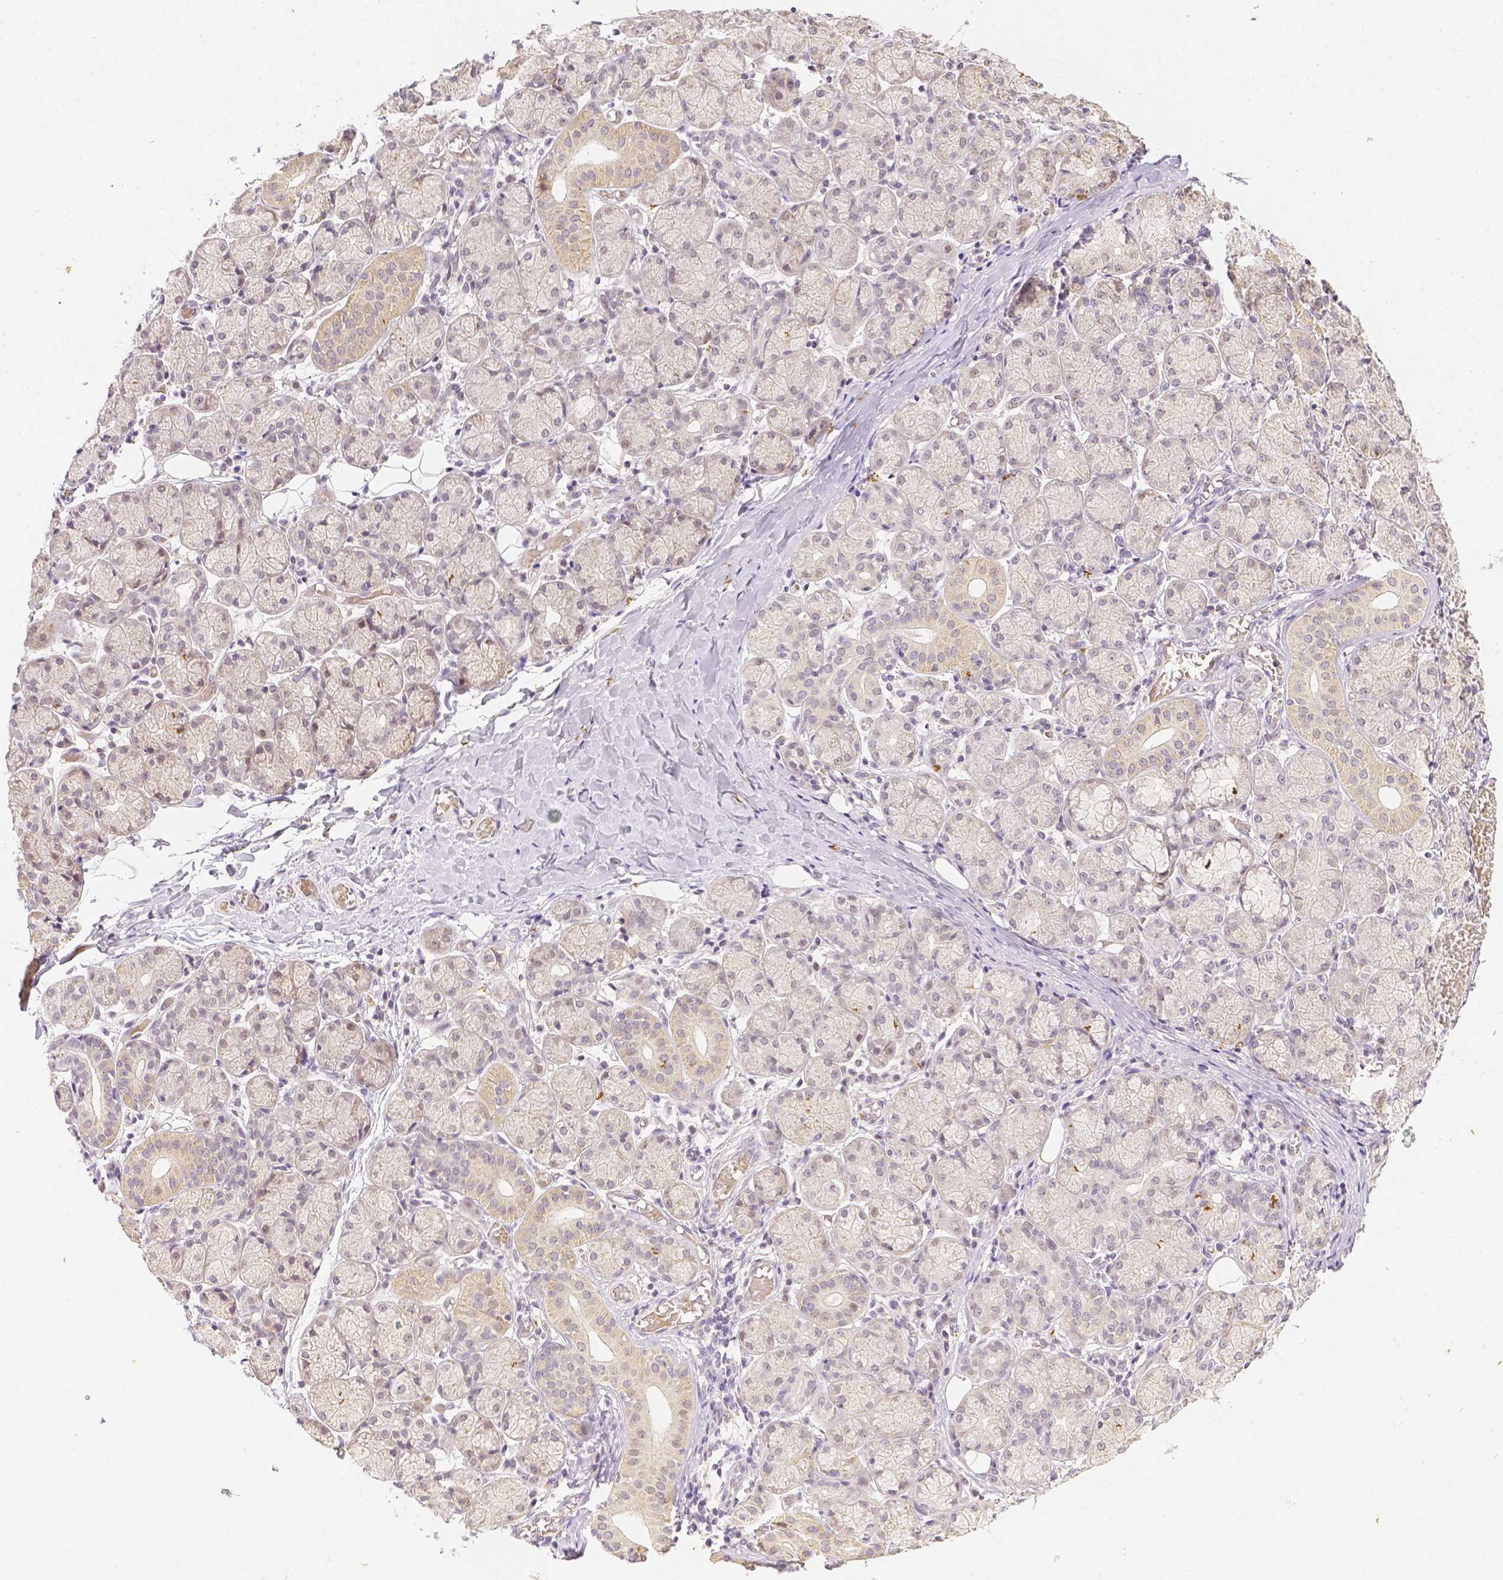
{"staining": {"intensity": "weak", "quantity": "<25%", "location": "cytoplasmic/membranous"}, "tissue": "salivary gland", "cell_type": "Glandular cells", "image_type": "normal", "snomed": [{"axis": "morphology", "description": "Normal tissue, NOS"}, {"axis": "topography", "description": "Salivary gland"}, {"axis": "topography", "description": "Peripheral nerve tissue"}], "caption": "High power microscopy photomicrograph of an IHC photomicrograph of normal salivary gland, revealing no significant staining in glandular cells. (Brightfield microscopy of DAB (3,3'-diaminobenzidine) immunohistochemistry at high magnification).", "gene": "ZNF280B", "patient": {"sex": "female", "age": 24}}